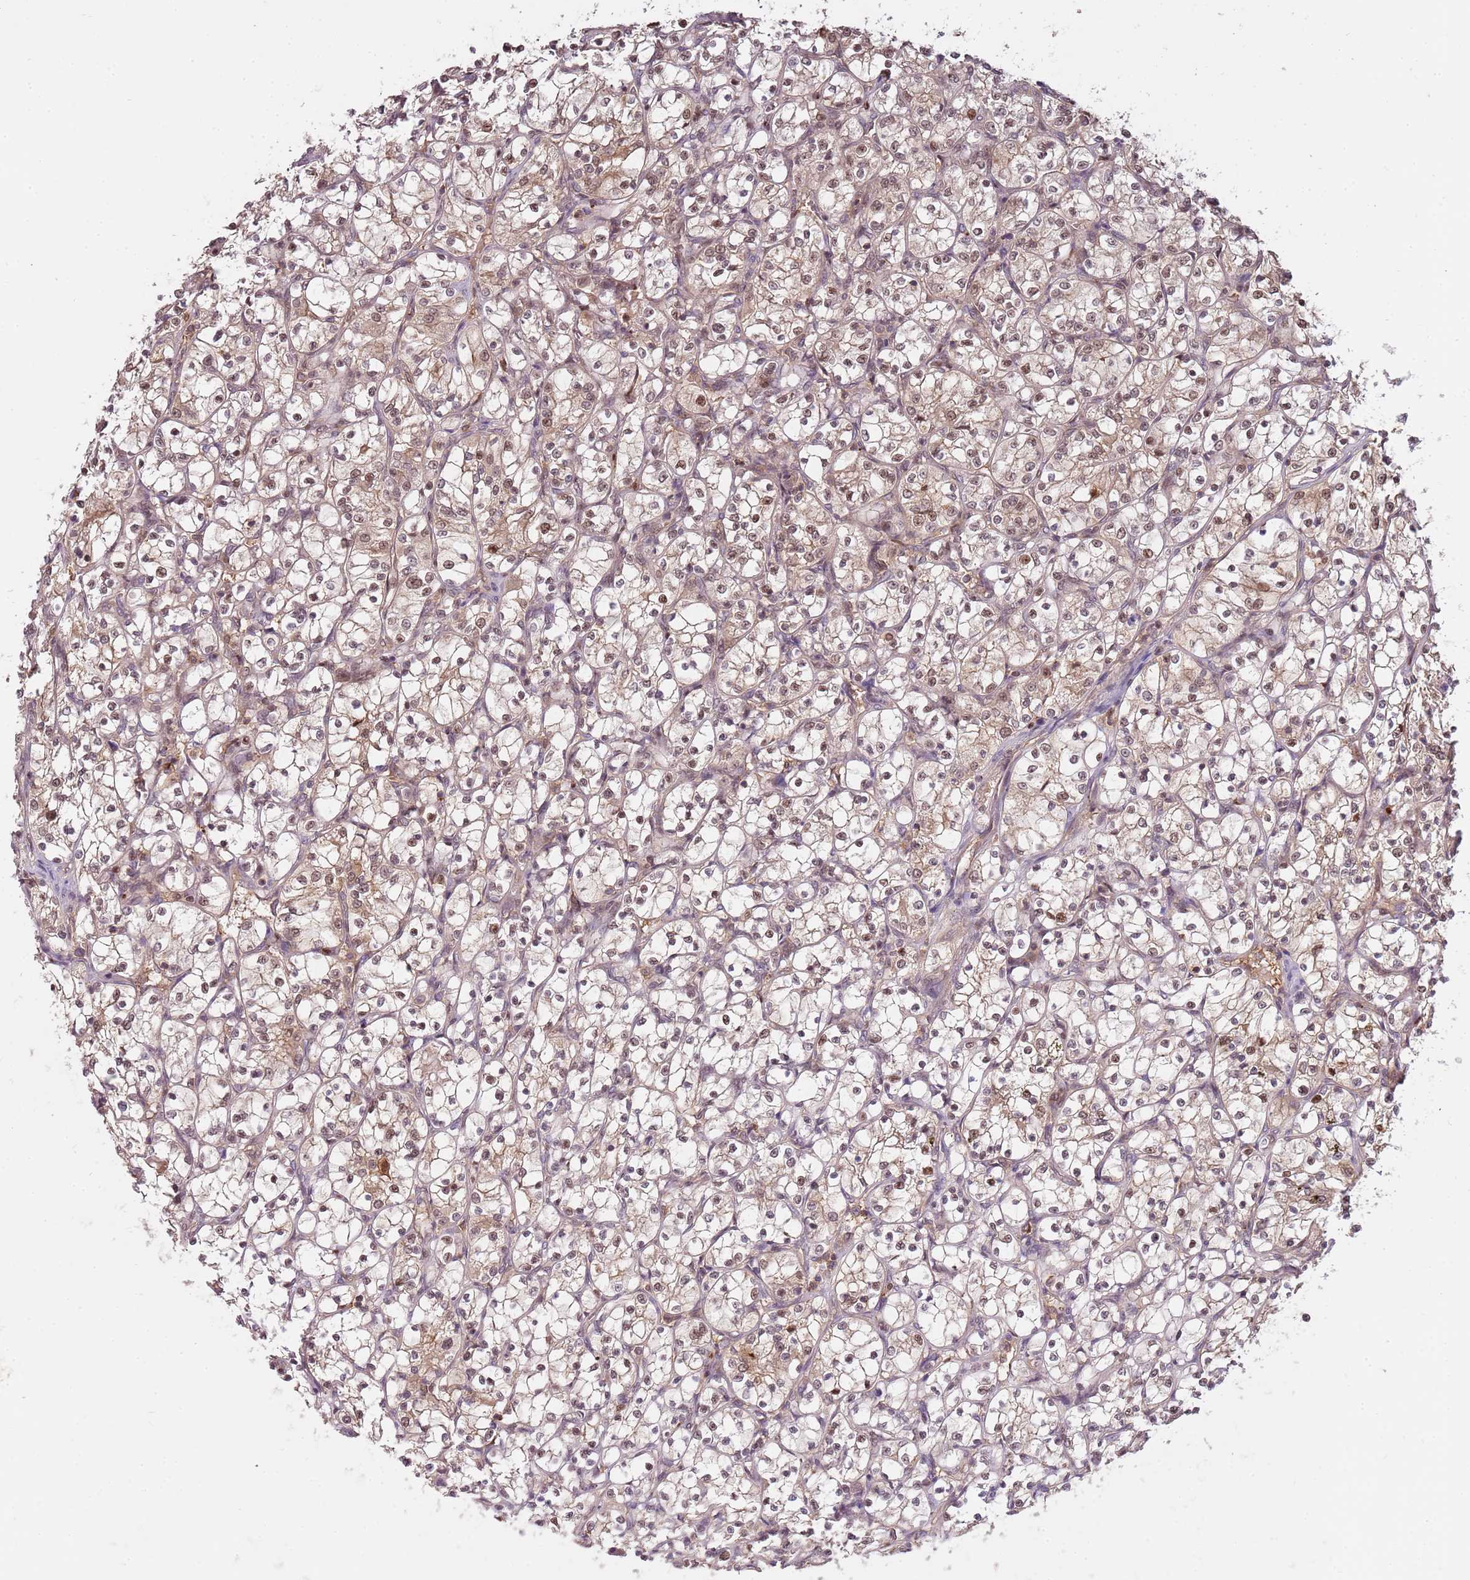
{"staining": {"intensity": "moderate", "quantity": ">75%", "location": "nuclear"}, "tissue": "renal cancer", "cell_type": "Tumor cells", "image_type": "cancer", "snomed": [{"axis": "morphology", "description": "Adenocarcinoma, NOS"}, {"axis": "topography", "description": "Kidney"}], "caption": "Renal cancer tissue exhibits moderate nuclear positivity in approximately >75% of tumor cells, visualized by immunohistochemistry.", "gene": "GSTO2", "patient": {"sex": "female", "age": 69}}